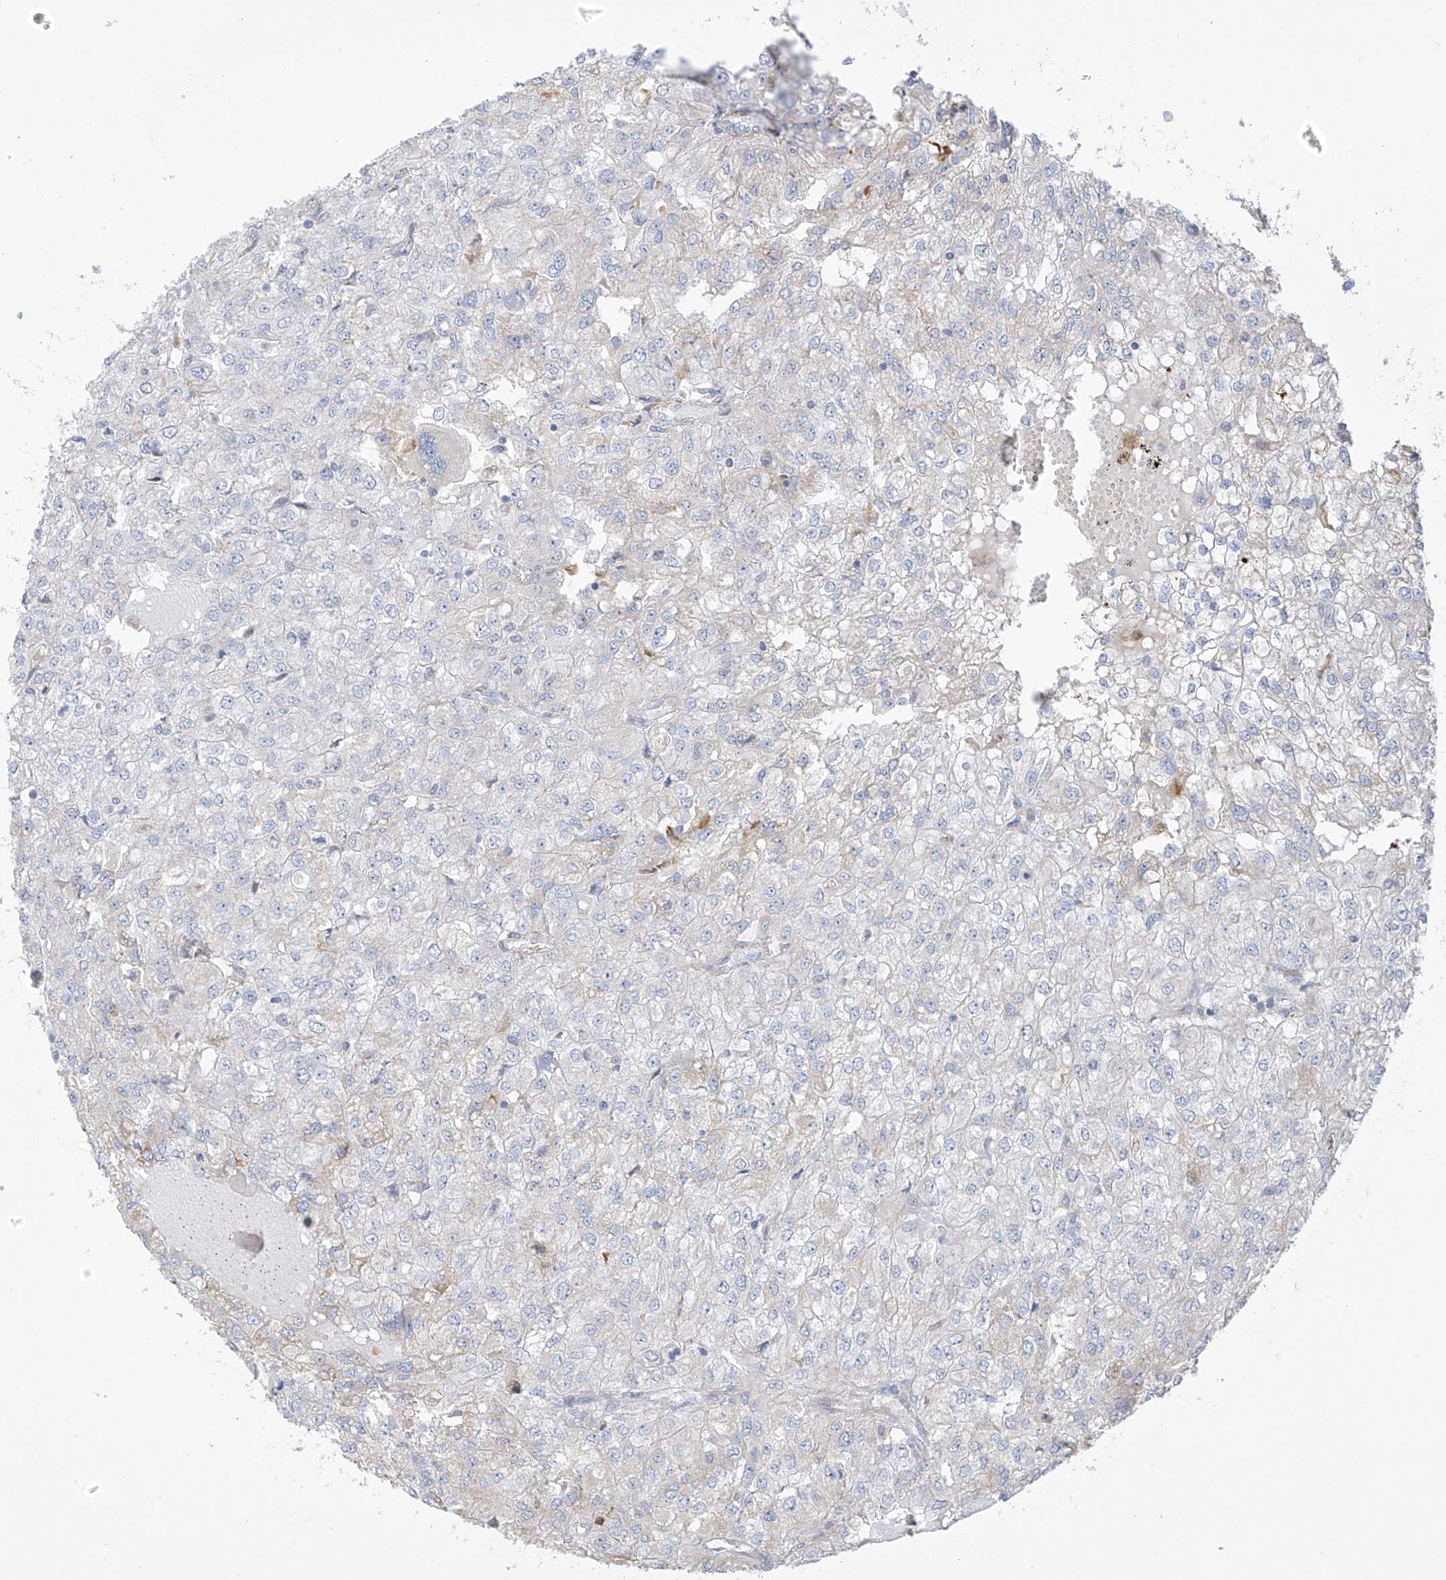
{"staining": {"intensity": "negative", "quantity": "none", "location": "none"}, "tissue": "renal cancer", "cell_type": "Tumor cells", "image_type": "cancer", "snomed": [{"axis": "morphology", "description": "Adenocarcinoma, NOS"}, {"axis": "topography", "description": "Kidney"}], "caption": "There is no significant staining in tumor cells of renal cancer.", "gene": "ZNF641", "patient": {"sex": "female", "age": 54}}